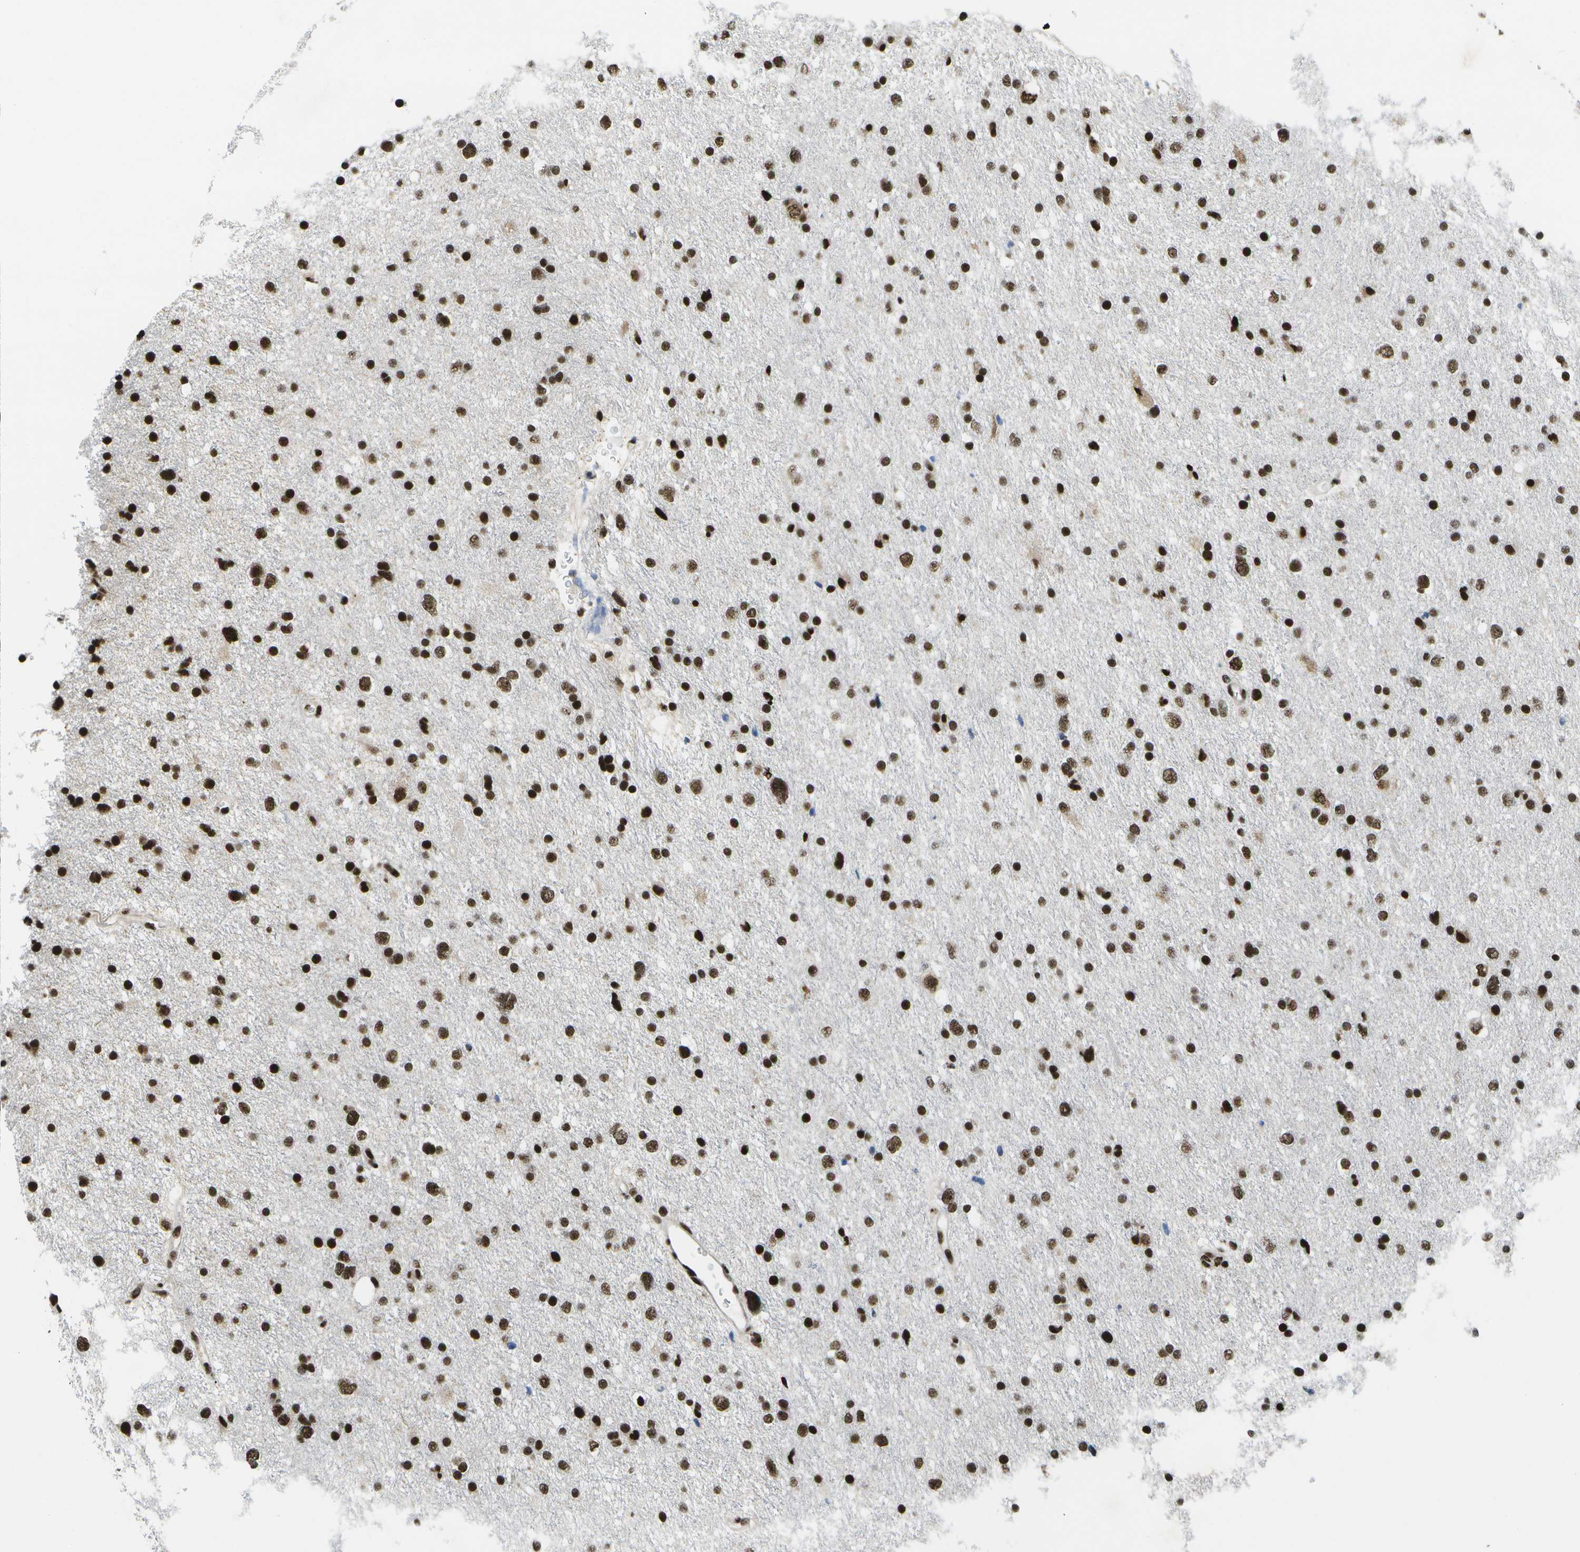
{"staining": {"intensity": "strong", "quantity": ">75%", "location": "nuclear"}, "tissue": "glioma", "cell_type": "Tumor cells", "image_type": "cancer", "snomed": [{"axis": "morphology", "description": "Glioma, malignant, Low grade"}, {"axis": "topography", "description": "Brain"}], "caption": "A high-resolution micrograph shows IHC staining of low-grade glioma (malignant), which shows strong nuclear staining in approximately >75% of tumor cells.", "gene": "NSRP1", "patient": {"sex": "female", "age": 37}}